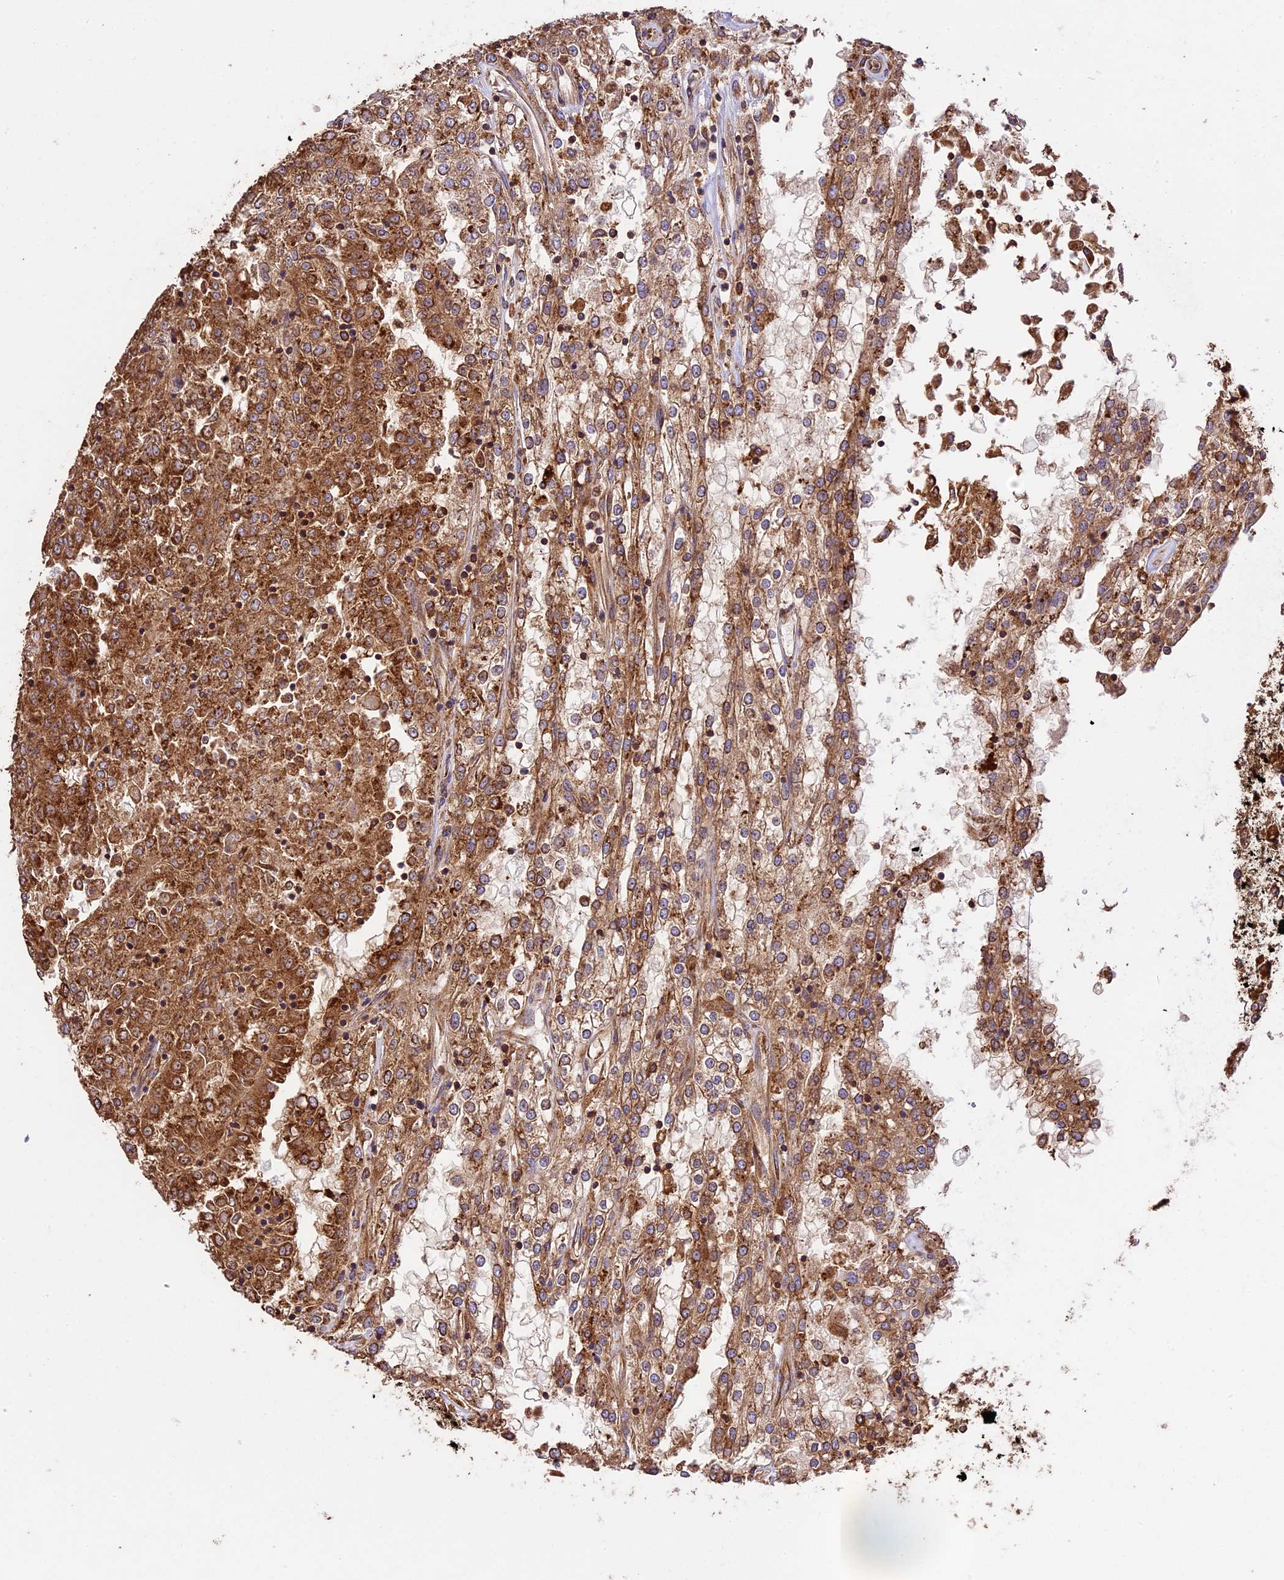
{"staining": {"intensity": "moderate", "quantity": ">75%", "location": "cytoplasmic/membranous"}, "tissue": "renal cancer", "cell_type": "Tumor cells", "image_type": "cancer", "snomed": [{"axis": "morphology", "description": "Adenocarcinoma, NOS"}, {"axis": "topography", "description": "Kidney"}], "caption": "A high-resolution micrograph shows immunohistochemistry staining of renal cancer, which demonstrates moderate cytoplasmic/membranous positivity in approximately >75% of tumor cells.", "gene": "KARS1", "patient": {"sex": "female", "age": 52}}